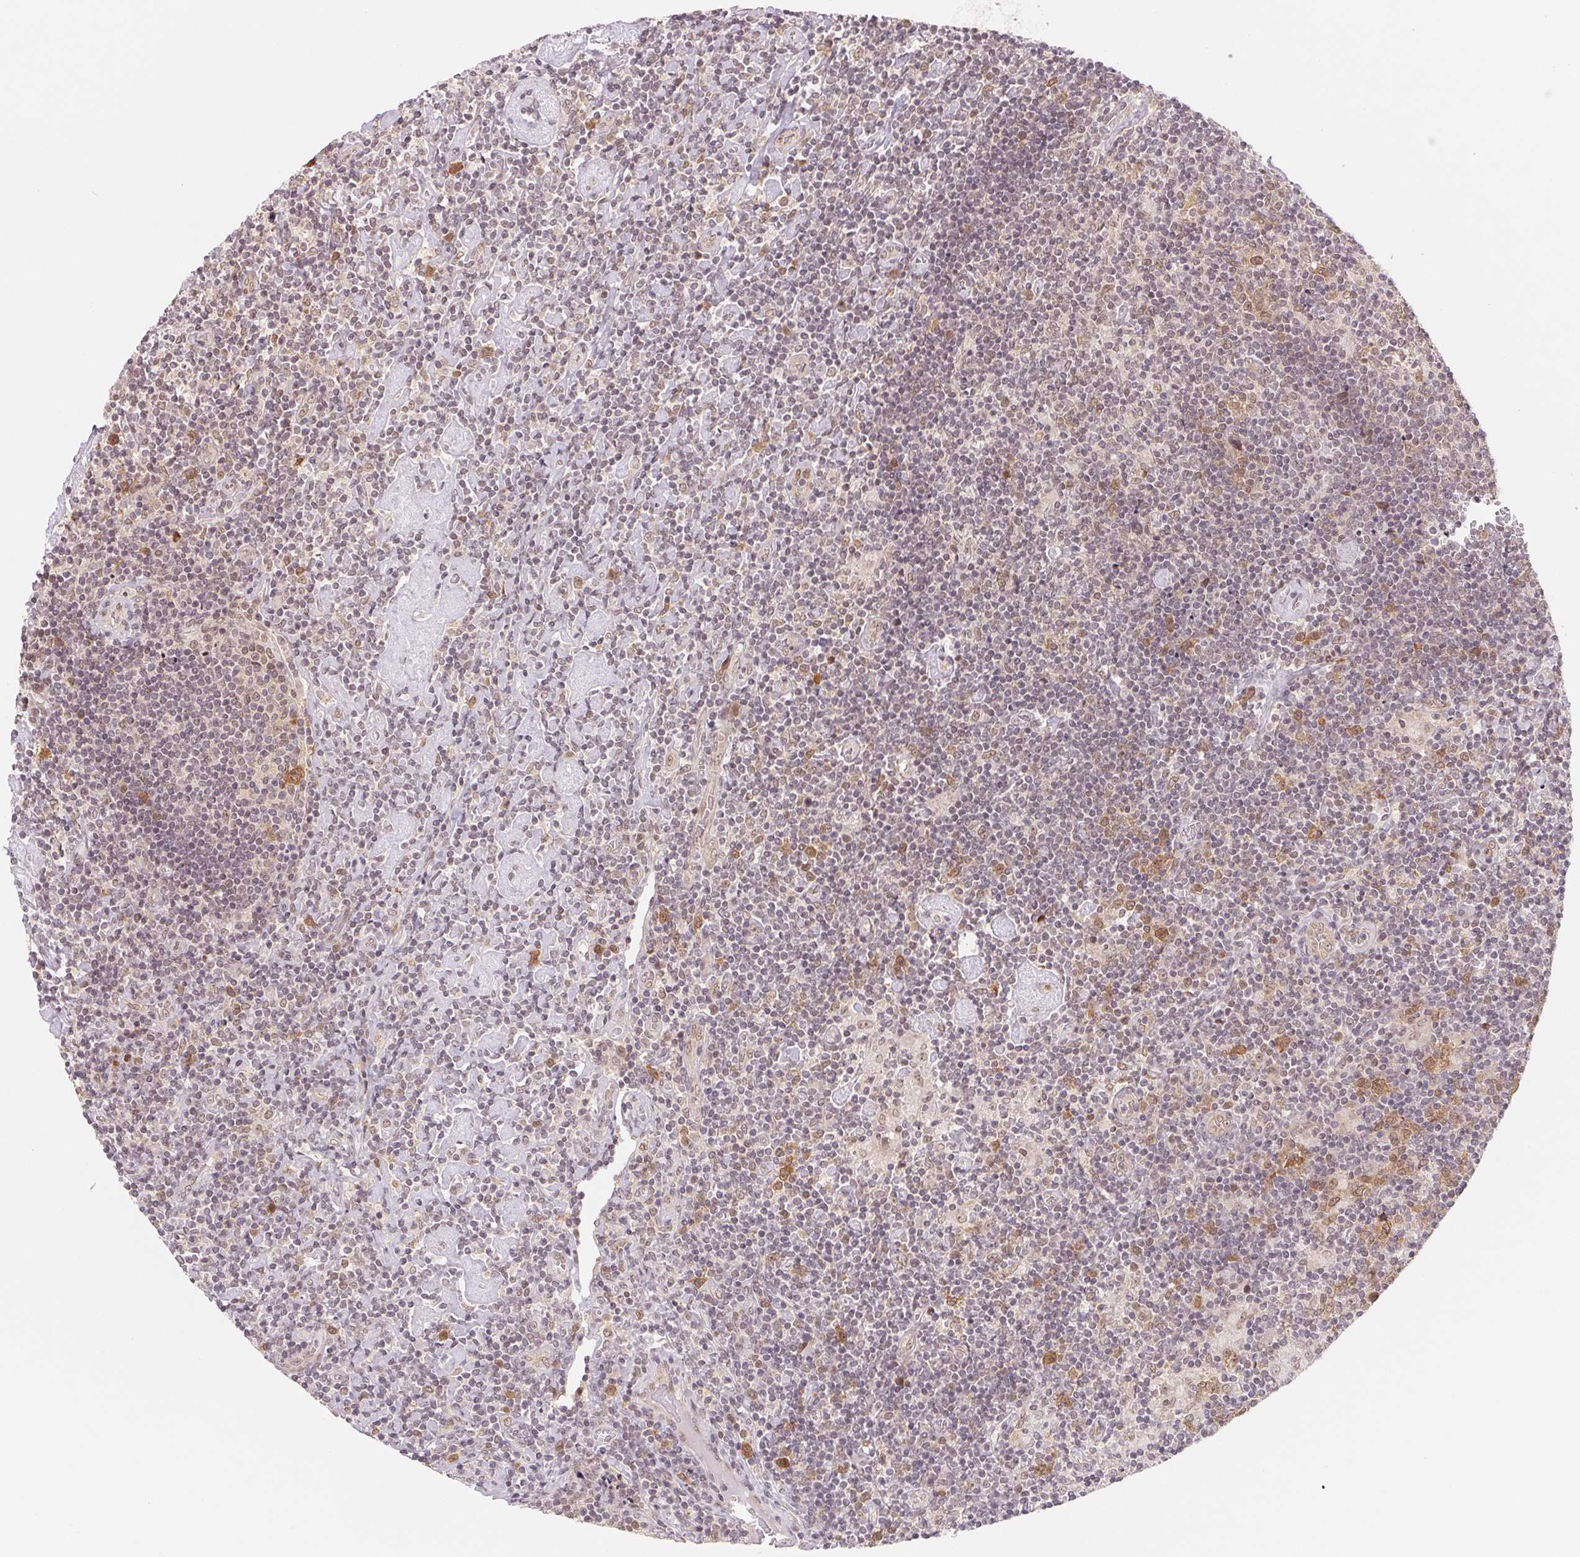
{"staining": {"intensity": "moderate", "quantity": "25%-75%", "location": "cytoplasmic/membranous,nuclear"}, "tissue": "lymphoma", "cell_type": "Tumor cells", "image_type": "cancer", "snomed": [{"axis": "morphology", "description": "Hodgkin's disease, NOS"}, {"axis": "topography", "description": "Lymph node"}], "caption": "An image showing moderate cytoplasmic/membranous and nuclear positivity in approximately 25%-75% of tumor cells in Hodgkin's disease, as visualized by brown immunohistochemical staining.", "gene": "DNAJB6", "patient": {"sex": "male", "age": 40}}